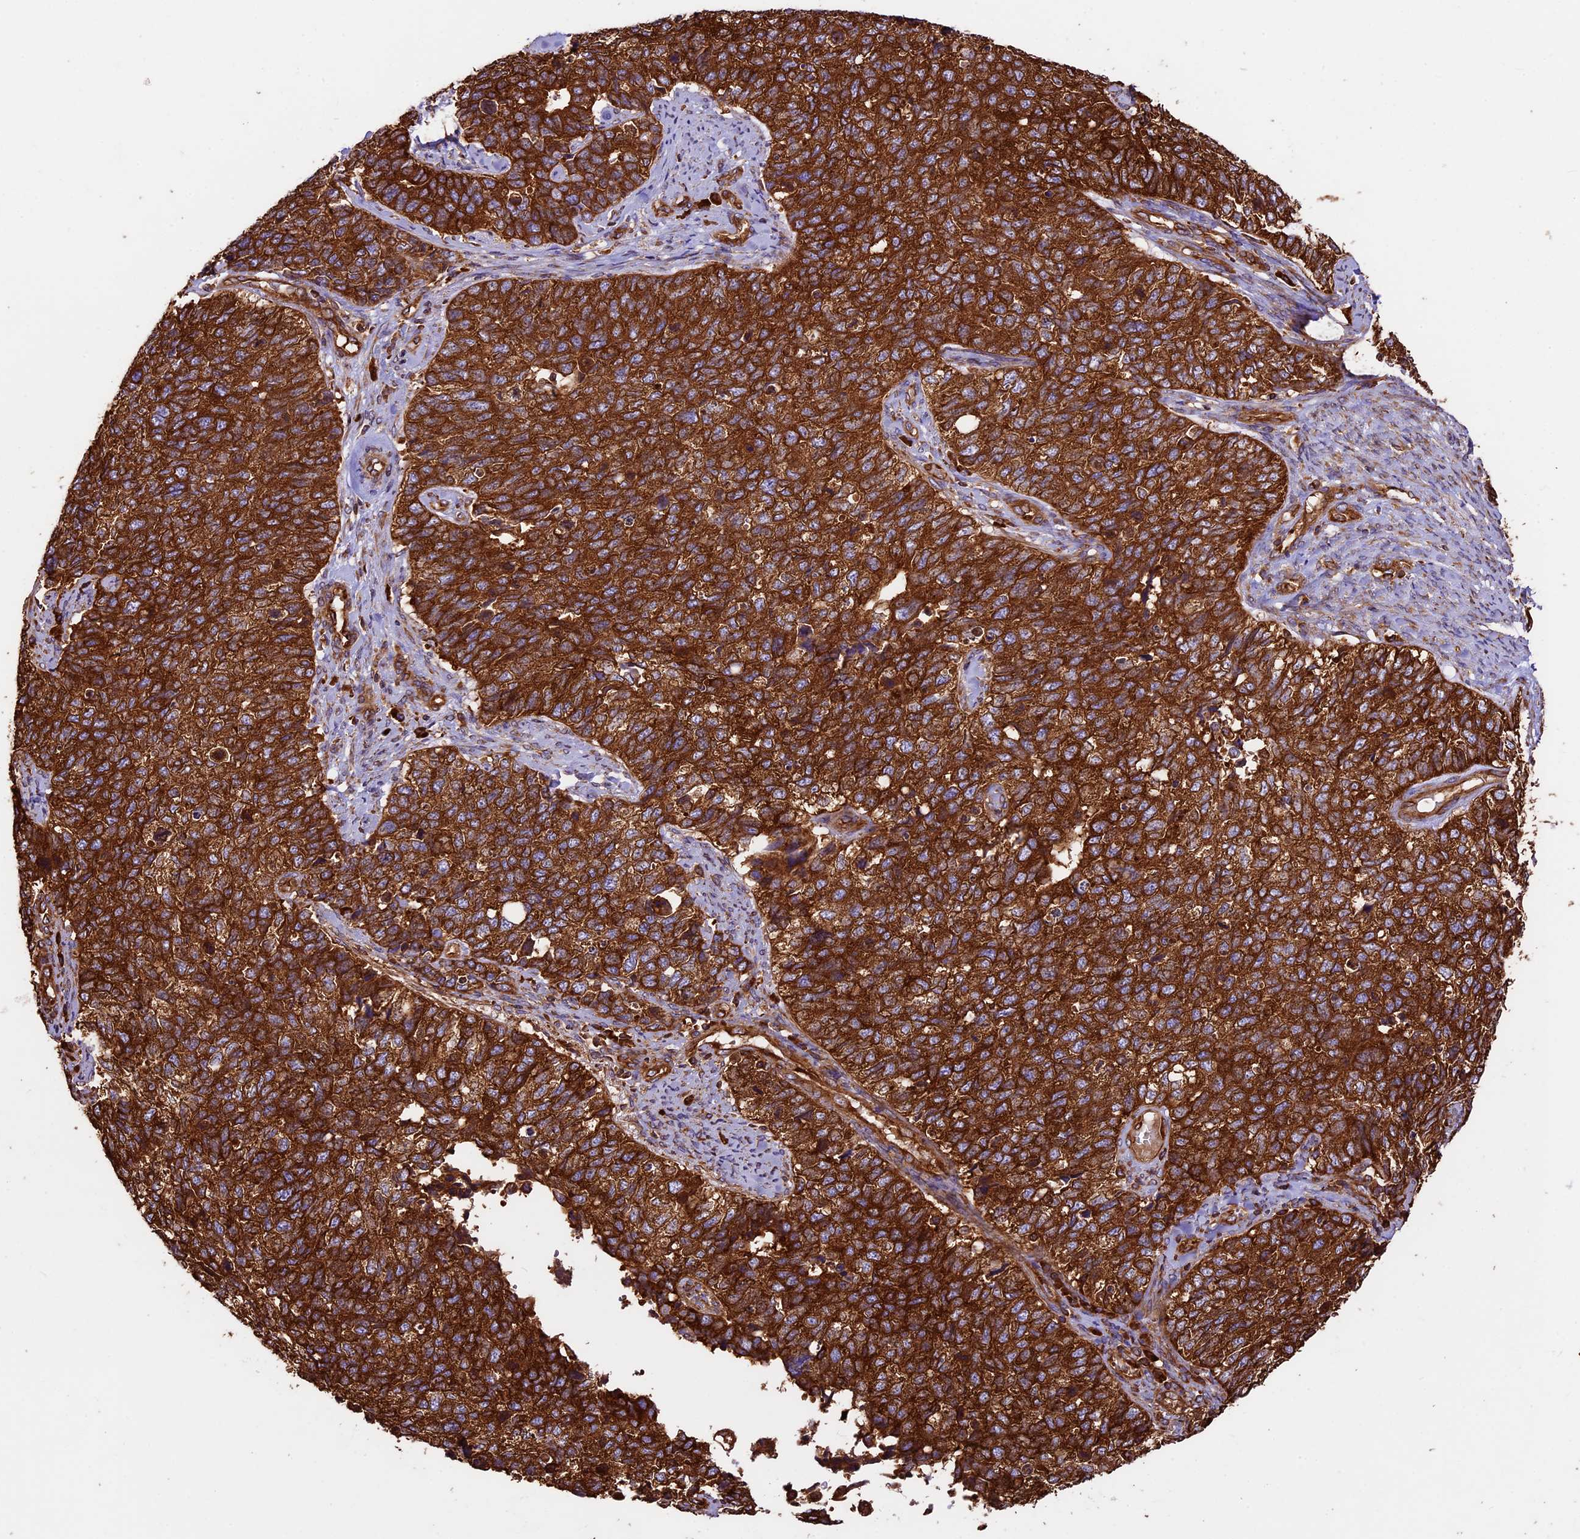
{"staining": {"intensity": "strong", "quantity": ">75%", "location": "cytoplasmic/membranous"}, "tissue": "cervical cancer", "cell_type": "Tumor cells", "image_type": "cancer", "snomed": [{"axis": "morphology", "description": "Squamous cell carcinoma, NOS"}, {"axis": "topography", "description": "Cervix"}], "caption": "Protein staining shows strong cytoplasmic/membranous staining in approximately >75% of tumor cells in cervical cancer (squamous cell carcinoma).", "gene": "KARS1", "patient": {"sex": "female", "age": 63}}